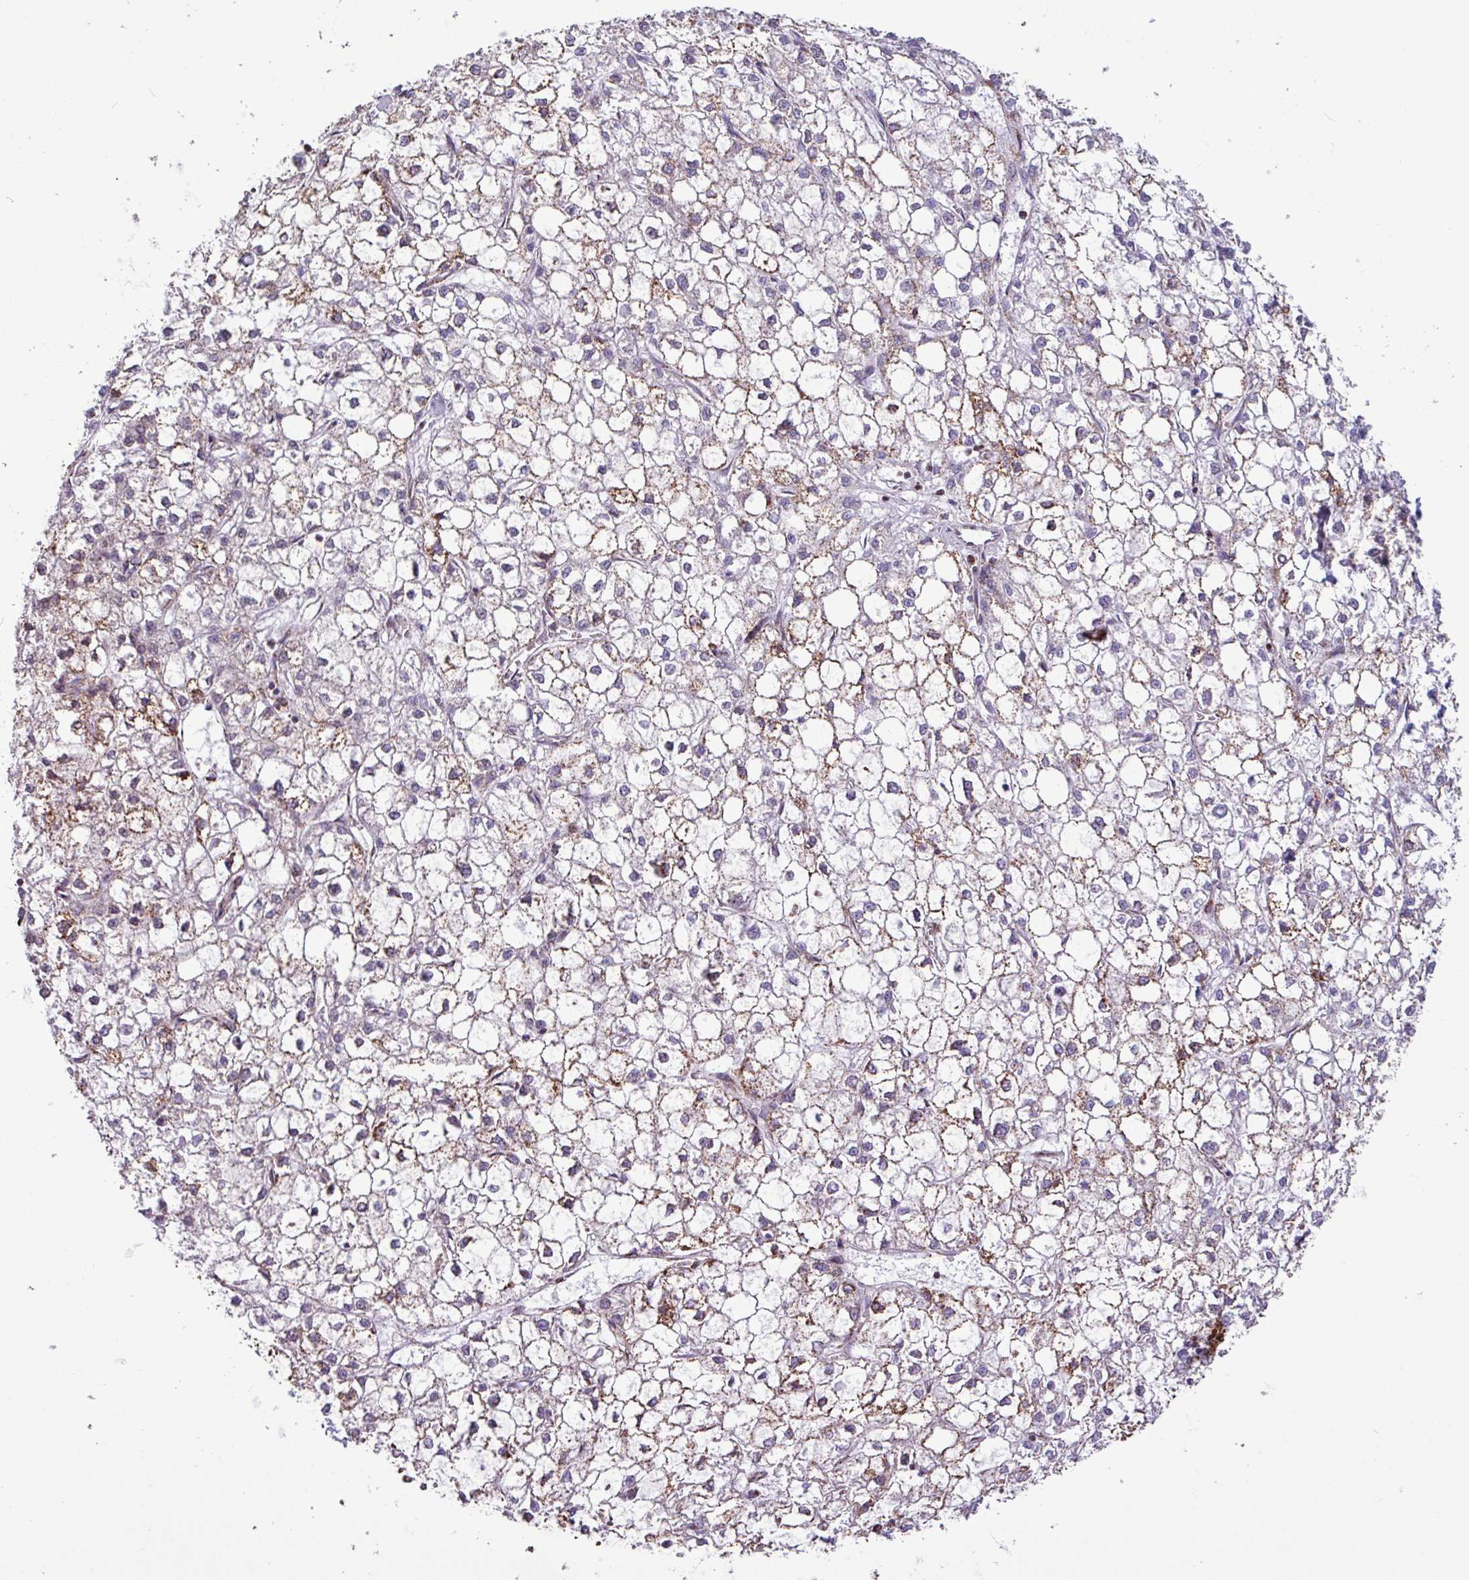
{"staining": {"intensity": "moderate", "quantity": "<25%", "location": "cytoplasmic/membranous"}, "tissue": "liver cancer", "cell_type": "Tumor cells", "image_type": "cancer", "snomed": [{"axis": "morphology", "description": "Carcinoma, Hepatocellular, NOS"}, {"axis": "topography", "description": "Liver"}], "caption": "Immunohistochemical staining of human liver hepatocellular carcinoma shows moderate cytoplasmic/membranous protein staining in approximately <25% of tumor cells.", "gene": "RTL3", "patient": {"sex": "female", "age": 43}}